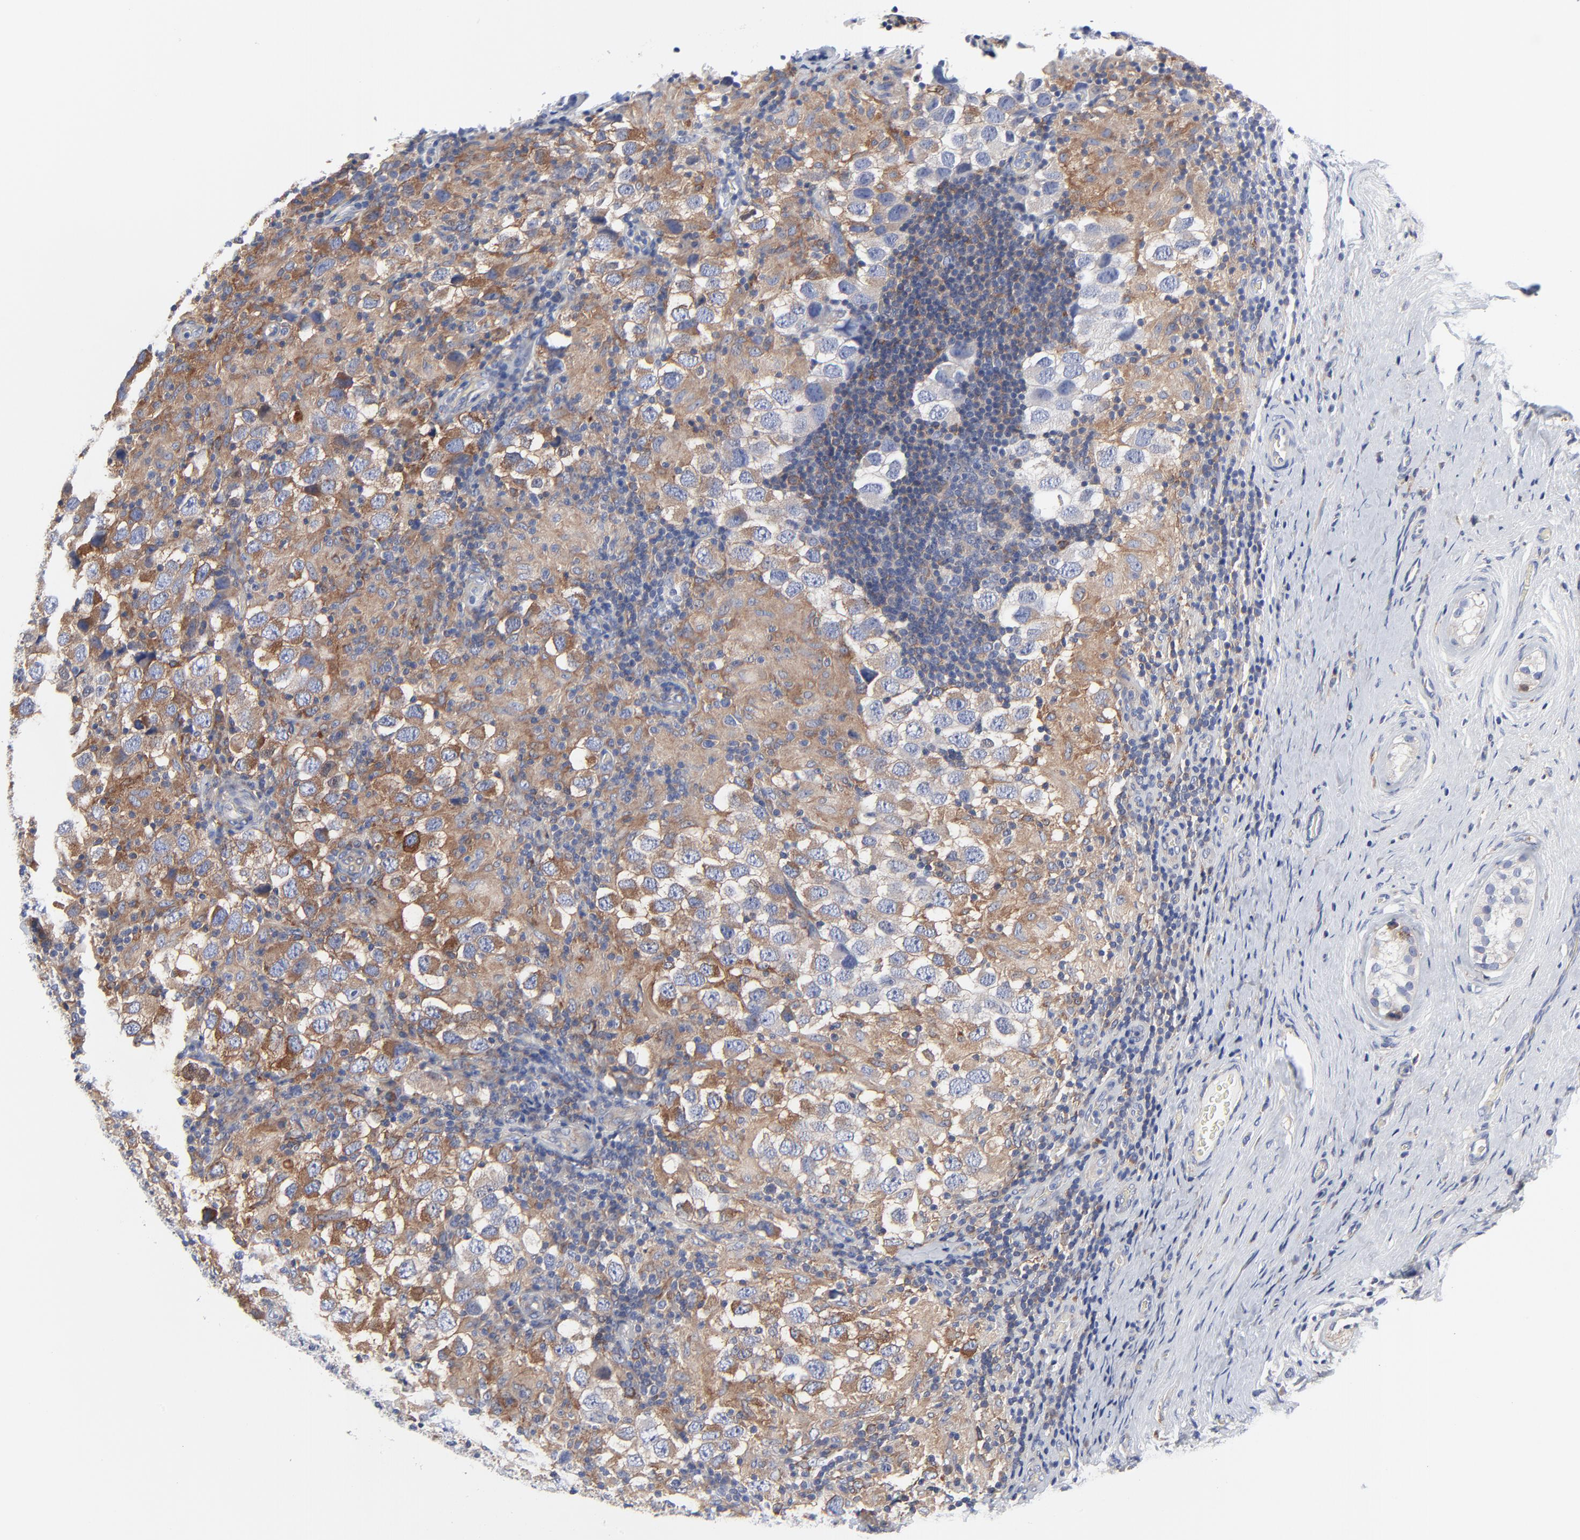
{"staining": {"intensity": "moderate", "quantity": ">75%", "location": "cytoplasmic/membranous"}, "tissue": "testis cancer", "cell_type": "Tumor cells", "image_type": "cancer", "snomed": [{"axis": "morphology", "description": "Carcinoma, Embryonal, NOS"}, {"axis": "topography", "description": "Testis"}], "caption": "Approximately >75% of tumor cells in testis cancer display moderate cytoplasmic/membranous protein expression as visualized by brown immunohistochemical staining.", "gene": "STAT2", "patient": {"sex": "male", "age": 21}}